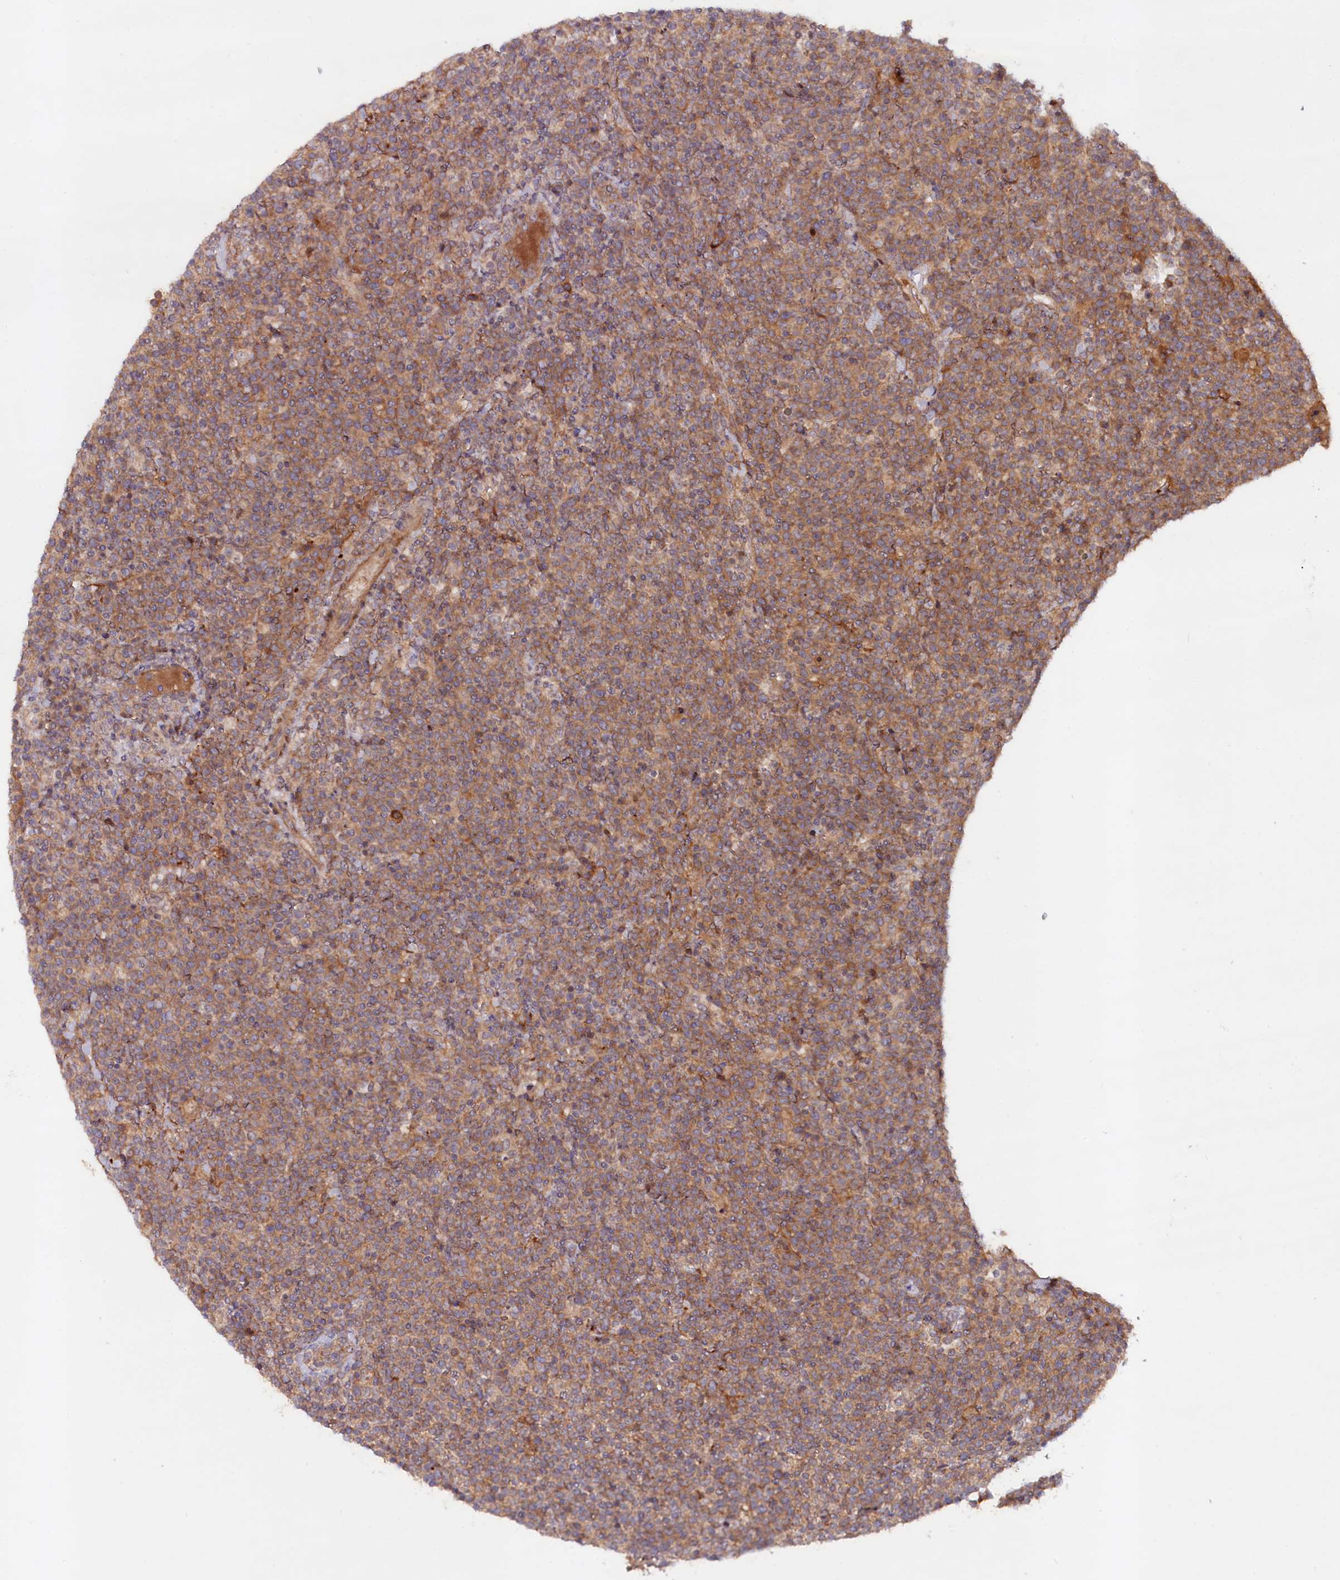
{"staining": {"intensity": "moderate", "quantity": ">75%", "location": "cytoplasmic/membranous"}, "tissue": "lymphoma", "cell_type": "Tumor cells", "image_type": "cancer", "snomed": [{"axis": "morphology", "description": "Malignant lymphoma, non-Hodgkin's type, High grade"}, {"axis": "topography", "description": "Lymph node"}], "caption": "The photomicrograph shows staining of high-grade malignant lymphoma, non-Hodgkin's type, revealing moderate cytoplasmic/membranous protein positivity (brown color) within tumor cells. (DAB (3,3'-diaminobenzidine) IHC, brown staining for protein, blue staining for nuclei).", "gene": "NEDD1", "patient": {"sex": "male", "age": 61}}